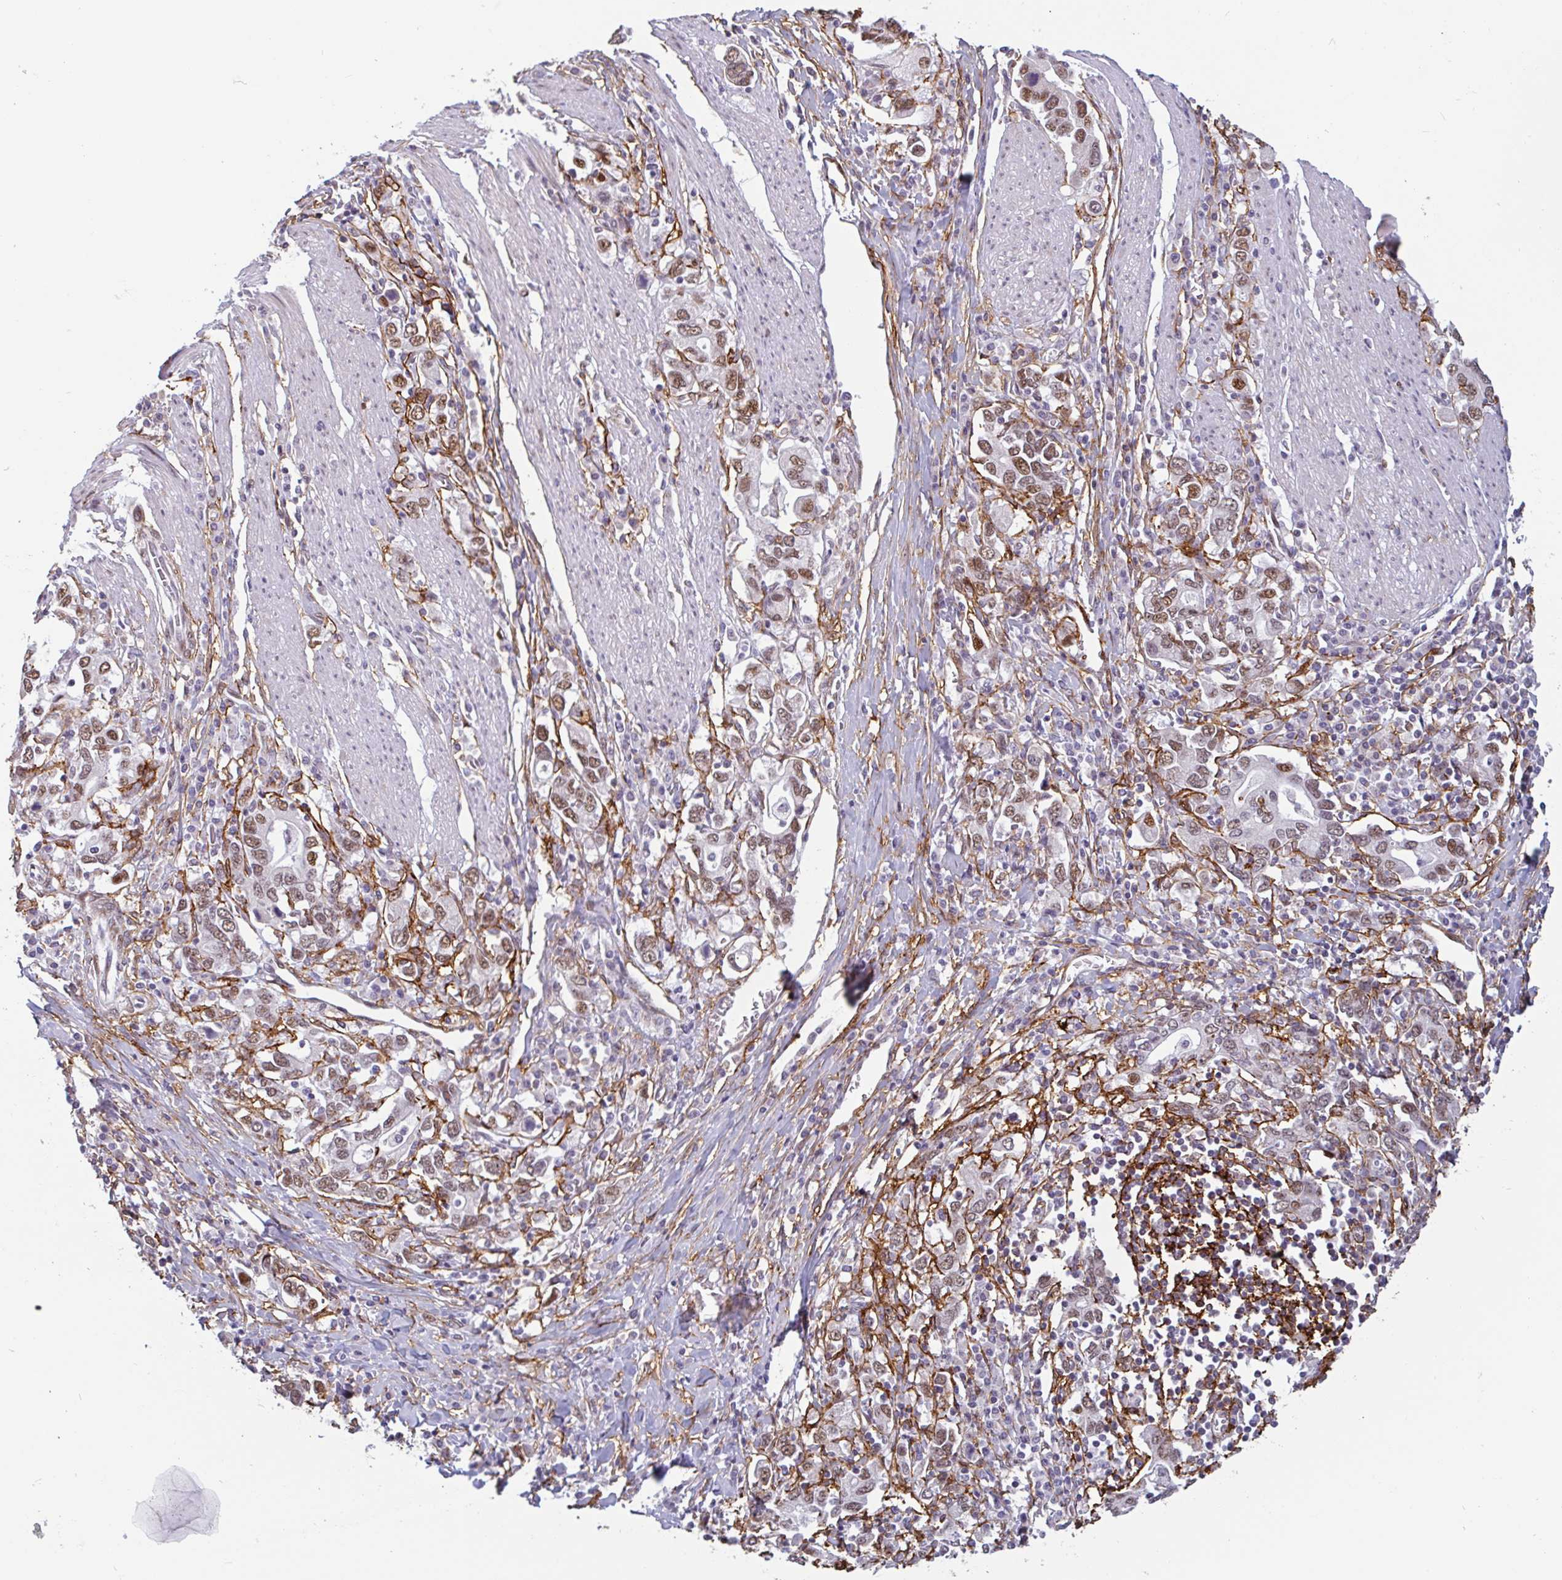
{"staining": {"intensity": "moderate", "quantity": "25%-75%", "location": "nuclear"}, "tissue": "stomach cancer", "cell_type": "Tumor cells", "image_type": "cancer", "snomed": [{"axis": "morphology", "description": "Adenocarcinoma, NOS"}, {"axis": "topography", "description": "Stomach, upper"}, {"axis": "topography", "description": "Stomach"}], "caption": "Immunohistochemistry (DAB) staining of stomach cancer (adenocarcinoma) shows moderate nuclear protein staining in approximately 25%-75% of tumor cells.", "gene": "TMEM119", "patient": {"sex": "male", "age": 62}}